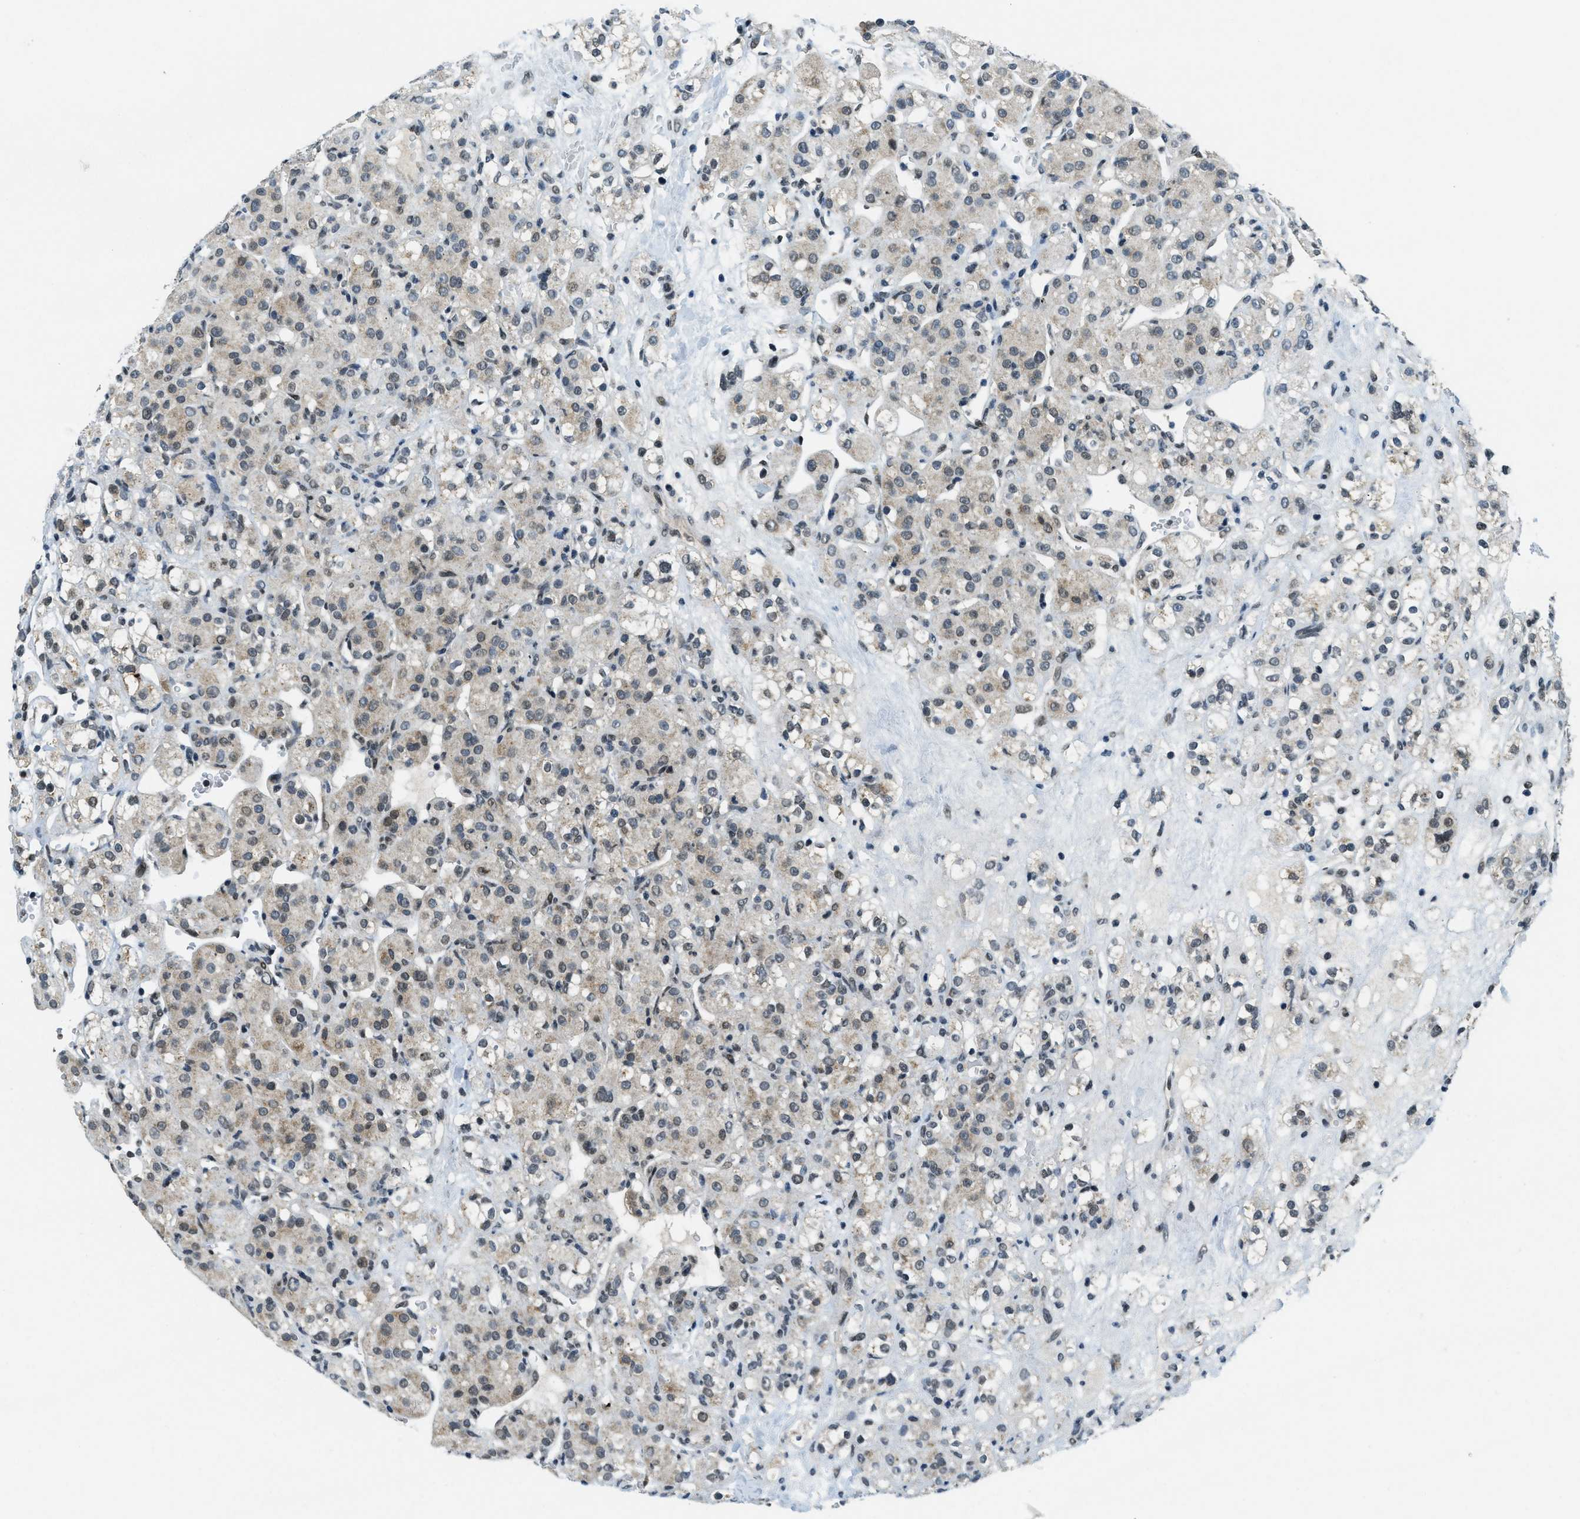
{"staining": {"intensity": "weak", "quantity": "25%-75%", "location": "cytoplasmic/membranous"}, "tissue": "renal cancer", "cell_type": "Tumor cells", "image_type": "cancer", "snomed": [{"axis": "morphology", "description": "Normal tissue, NOS"}, {"axis": "morphology", "description": "Adenocarcinoma, NOS"}, {"axis": "topography", "description": "Kidney"}], "caption": "A brown stain shows weak cytoplasmic/membranous positivity of a protein in renal cancer tumor cells. Using DAB (3,3'-diaminobenzidine) (brown) and hematoxylin (blue) stains, captured at high magnification using brightfield microscopy.", "gene": "KLF6", "patient": {"sex": "male", "age": 61}}